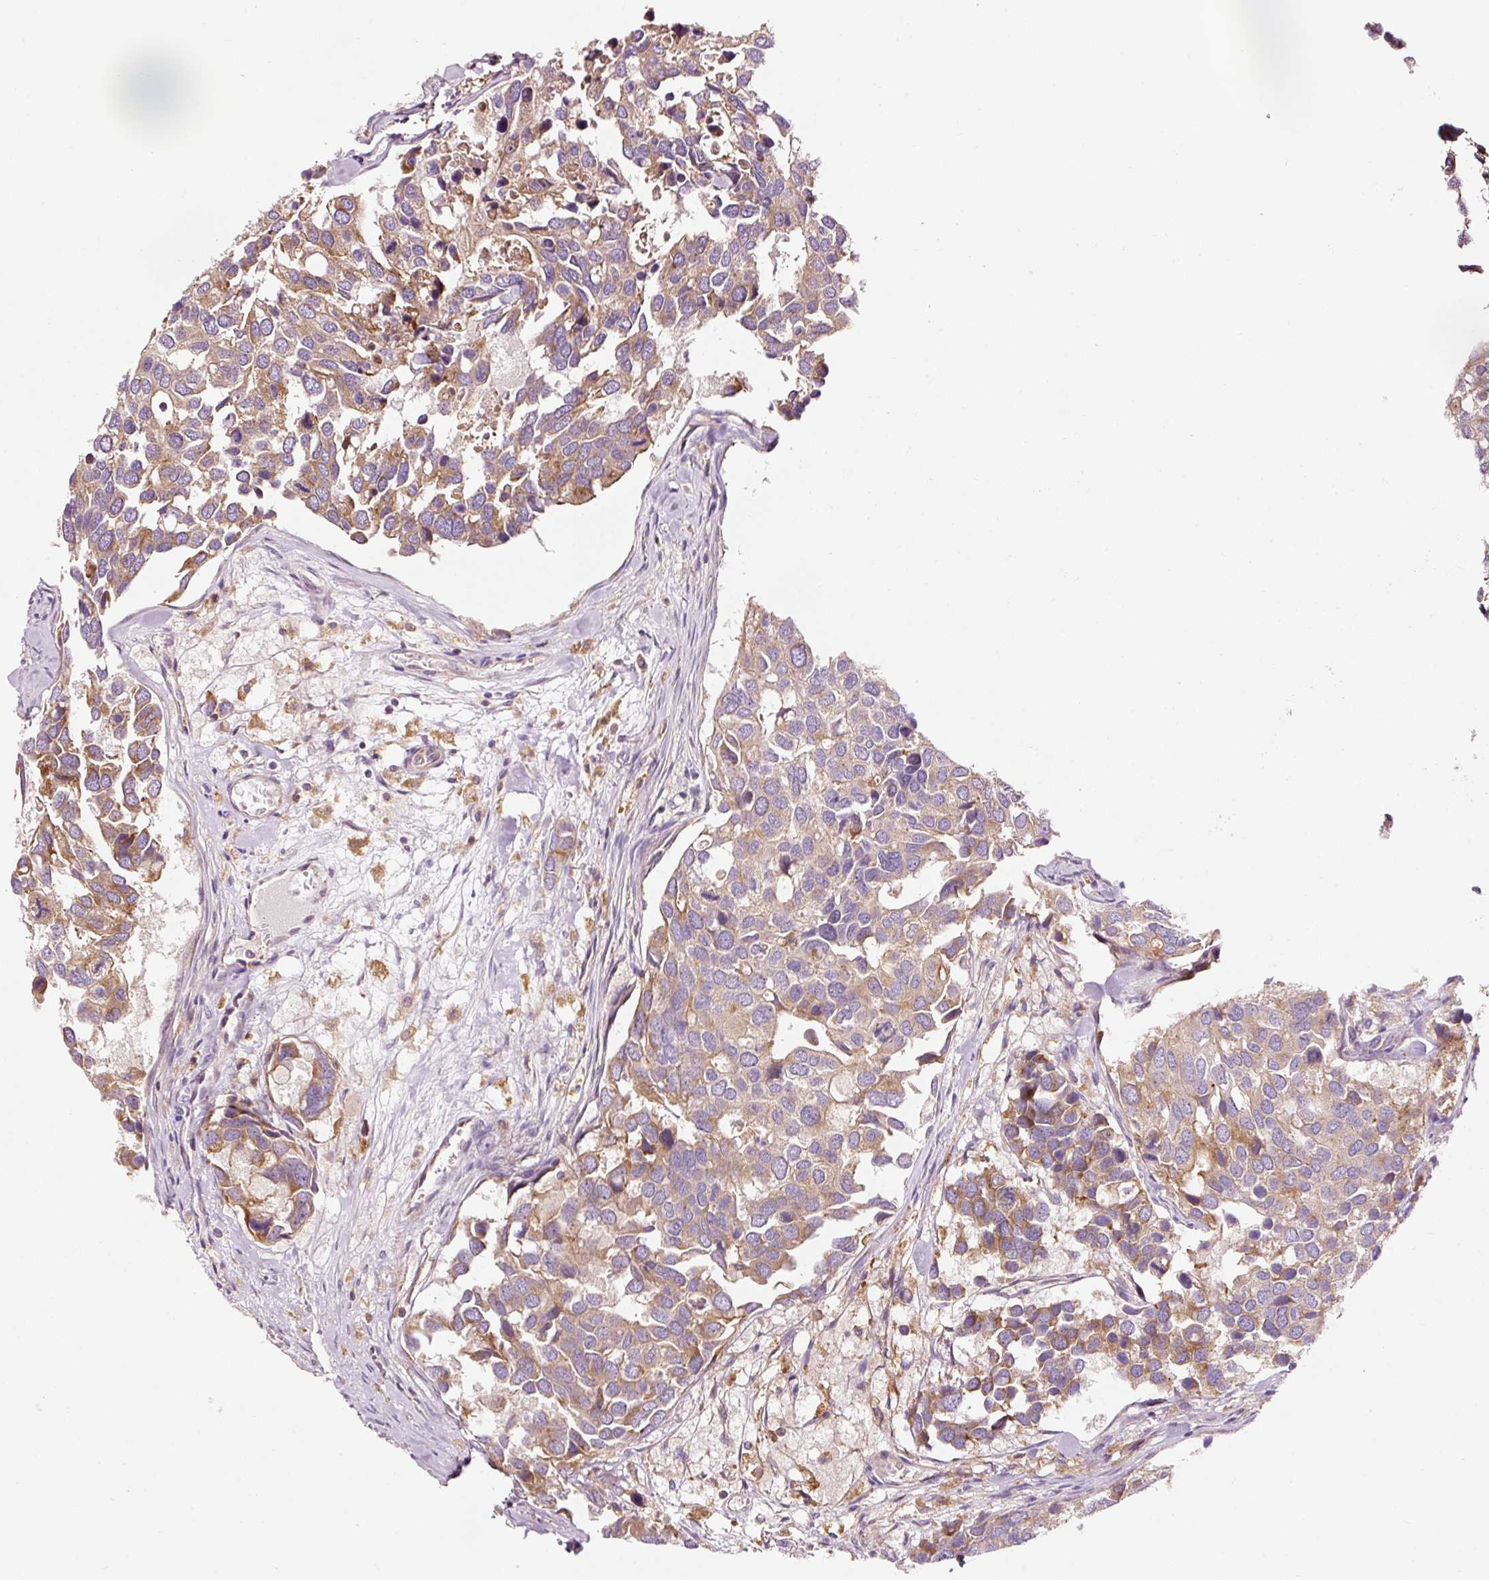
{"staining": {"intensity": "moderate", "quantity": ">75%", "location": "cytoplasmic/membranous"}, "tissue": "breast cancer", "cell_type": "Tumor cells", "image_type": "cancer", "snomed": [{"axis": "morphology", "description": "Duct carcinoma"}, {"axis": "topography", "description": "Breast"}], "caption": "Infiltrating ductal carcinoma (breast) tissue displays moderate cytoplasmic/membranous expression in approximately >75% of tumor cells, visualized by immunohistochemistry.", "gene": "NAPA", "patient": {"sex": "female", "age": 83}}